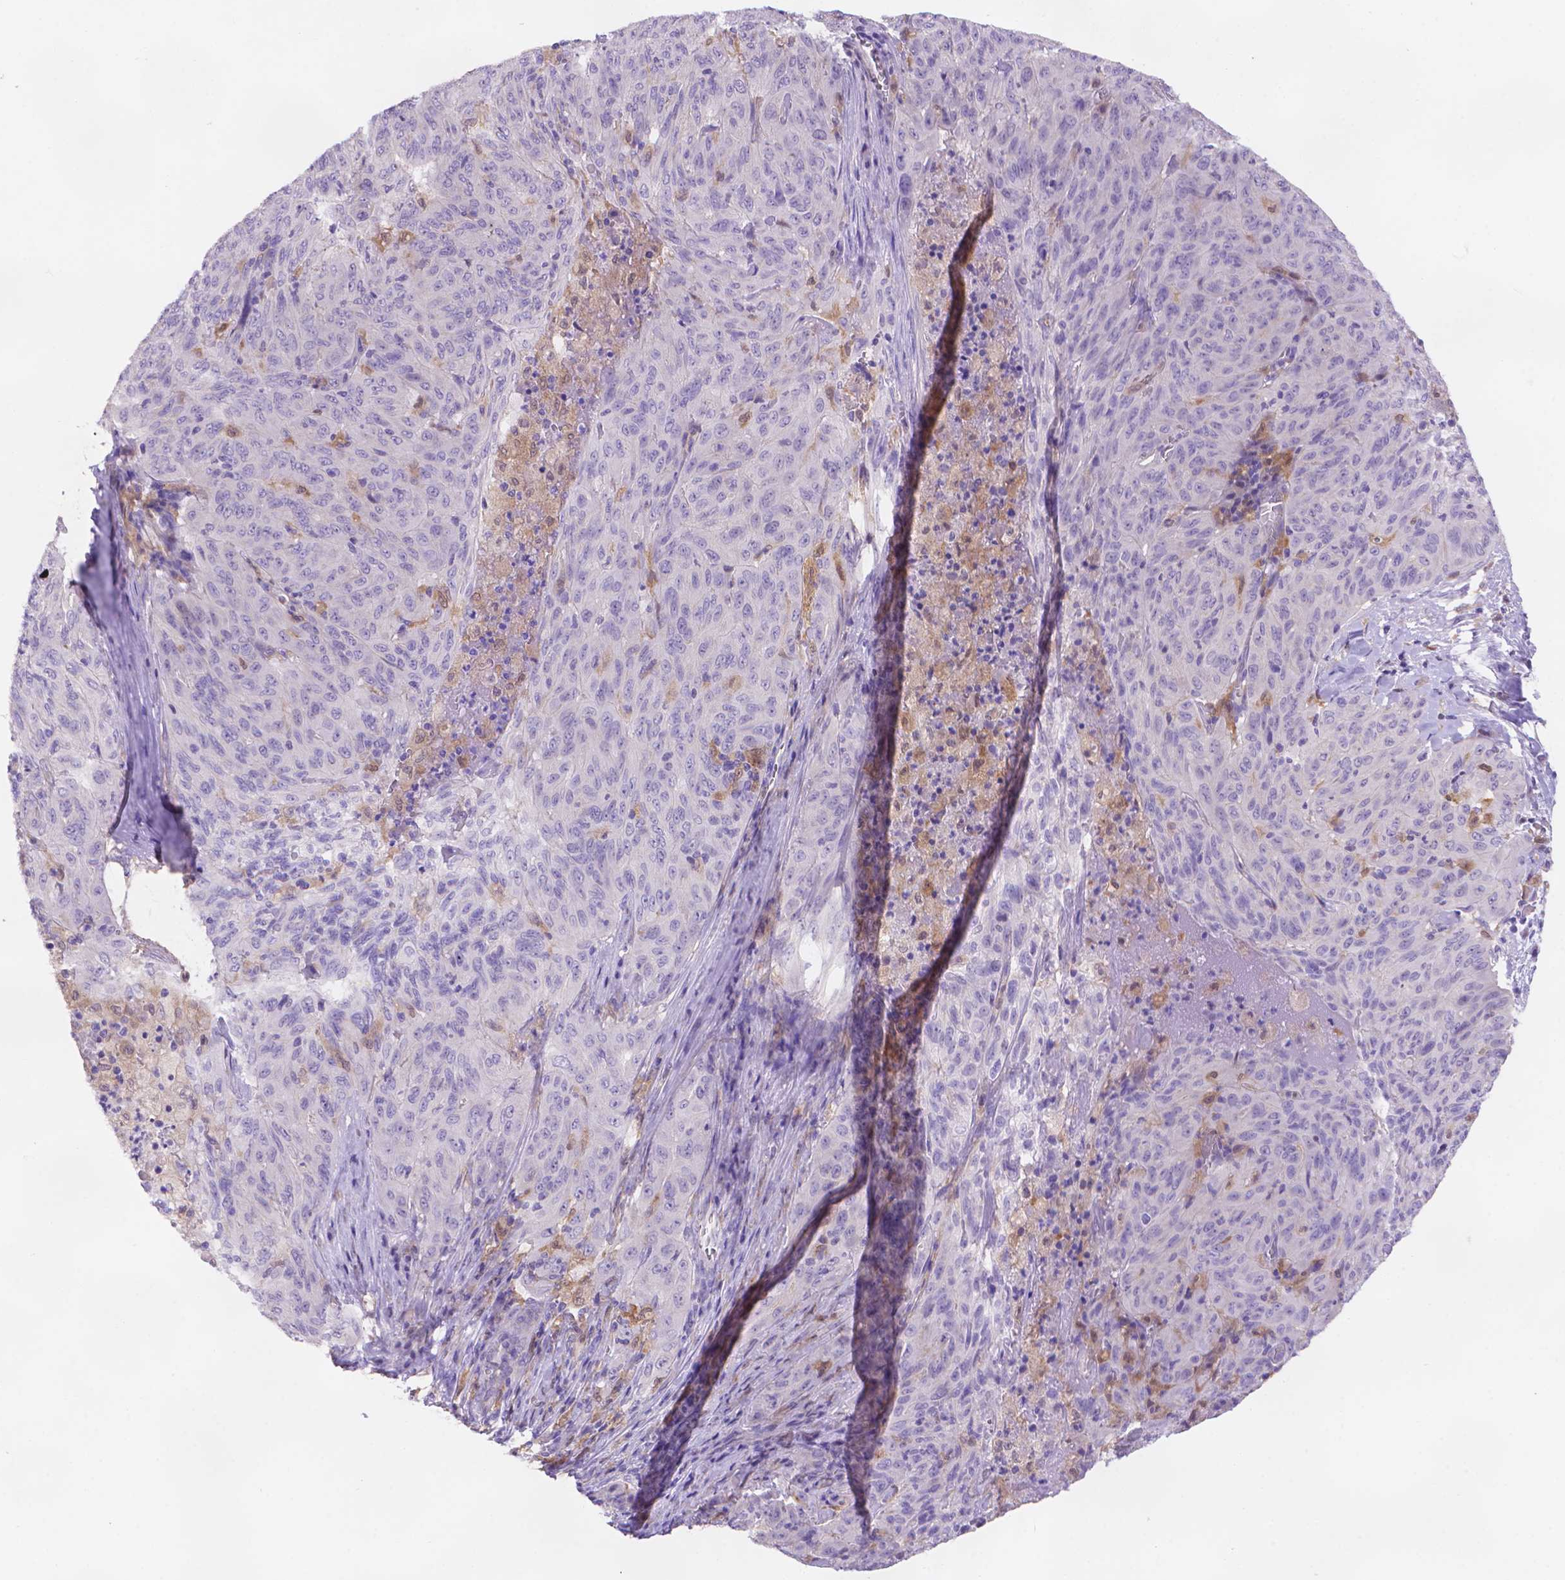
{"staining": {"intensity": "negative", "quantity": "none", "location": "none"}, "tissue": "pancreatic cancer", "cell_type": "Tumor cells", "image_type": "cancer", "snomed": [{"axis": "morphology", "description": "Adenocarcinoma, NOS"}, {"axis": "topography", "description": "Pancreas"}], "caption": "Tumor cells are negative for brown protein staining in pancreatic cancer (adenocarcinoma).", "gene": "FGD2", "patient": {"sex": "male", "age": 63}}